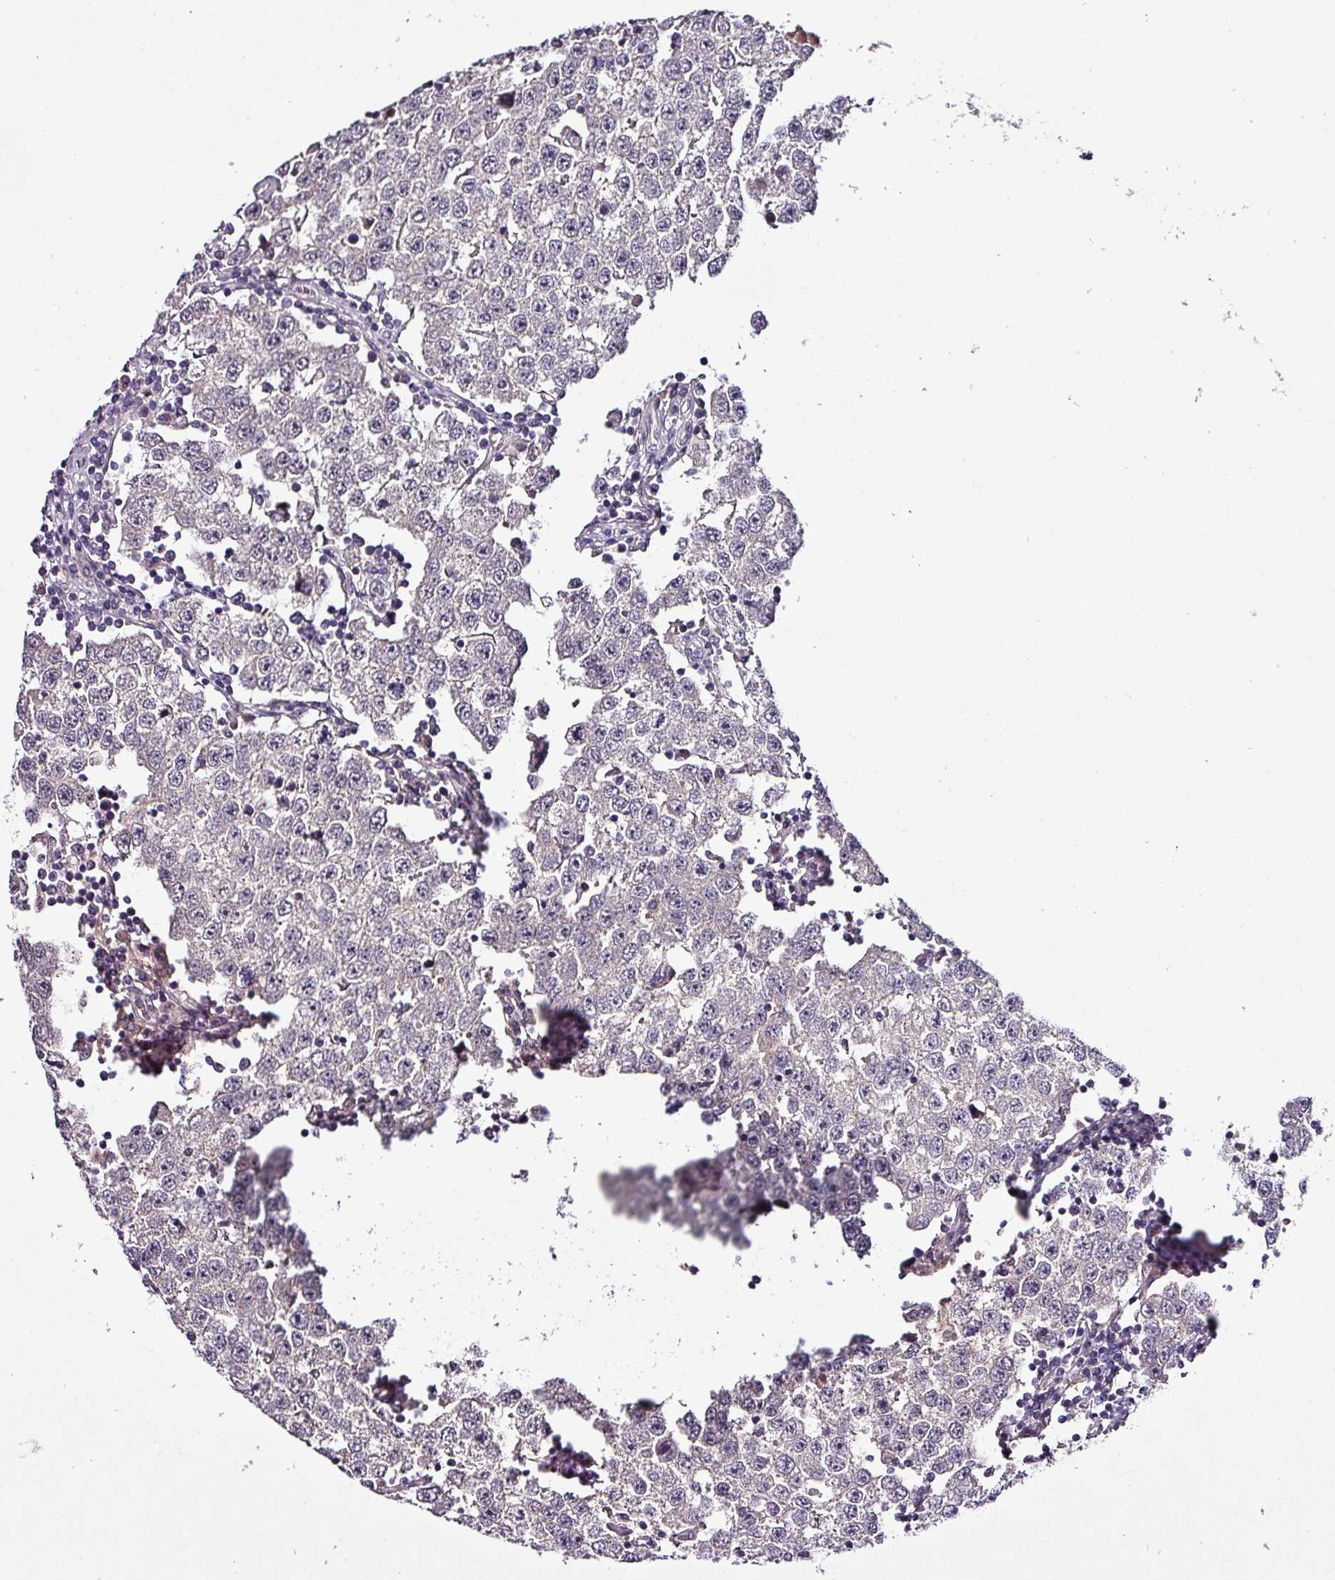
{"staining": {"intensity": "negative", "quantity": "none", "location": "none"}, "tissue": "testis cancer", "cell_type": "Tumor cells", "image_type": "cancer", "snomed": [{"axis": "morphology", "description": "Seminoma, NOS"}, {"axis": "topography", "description": "Testis"}], "caption": "There is no significant staining in tumor cells of seminoma (testis).", "gene": "GRAPL", "patient": {"sex": "male", "age": 34}}